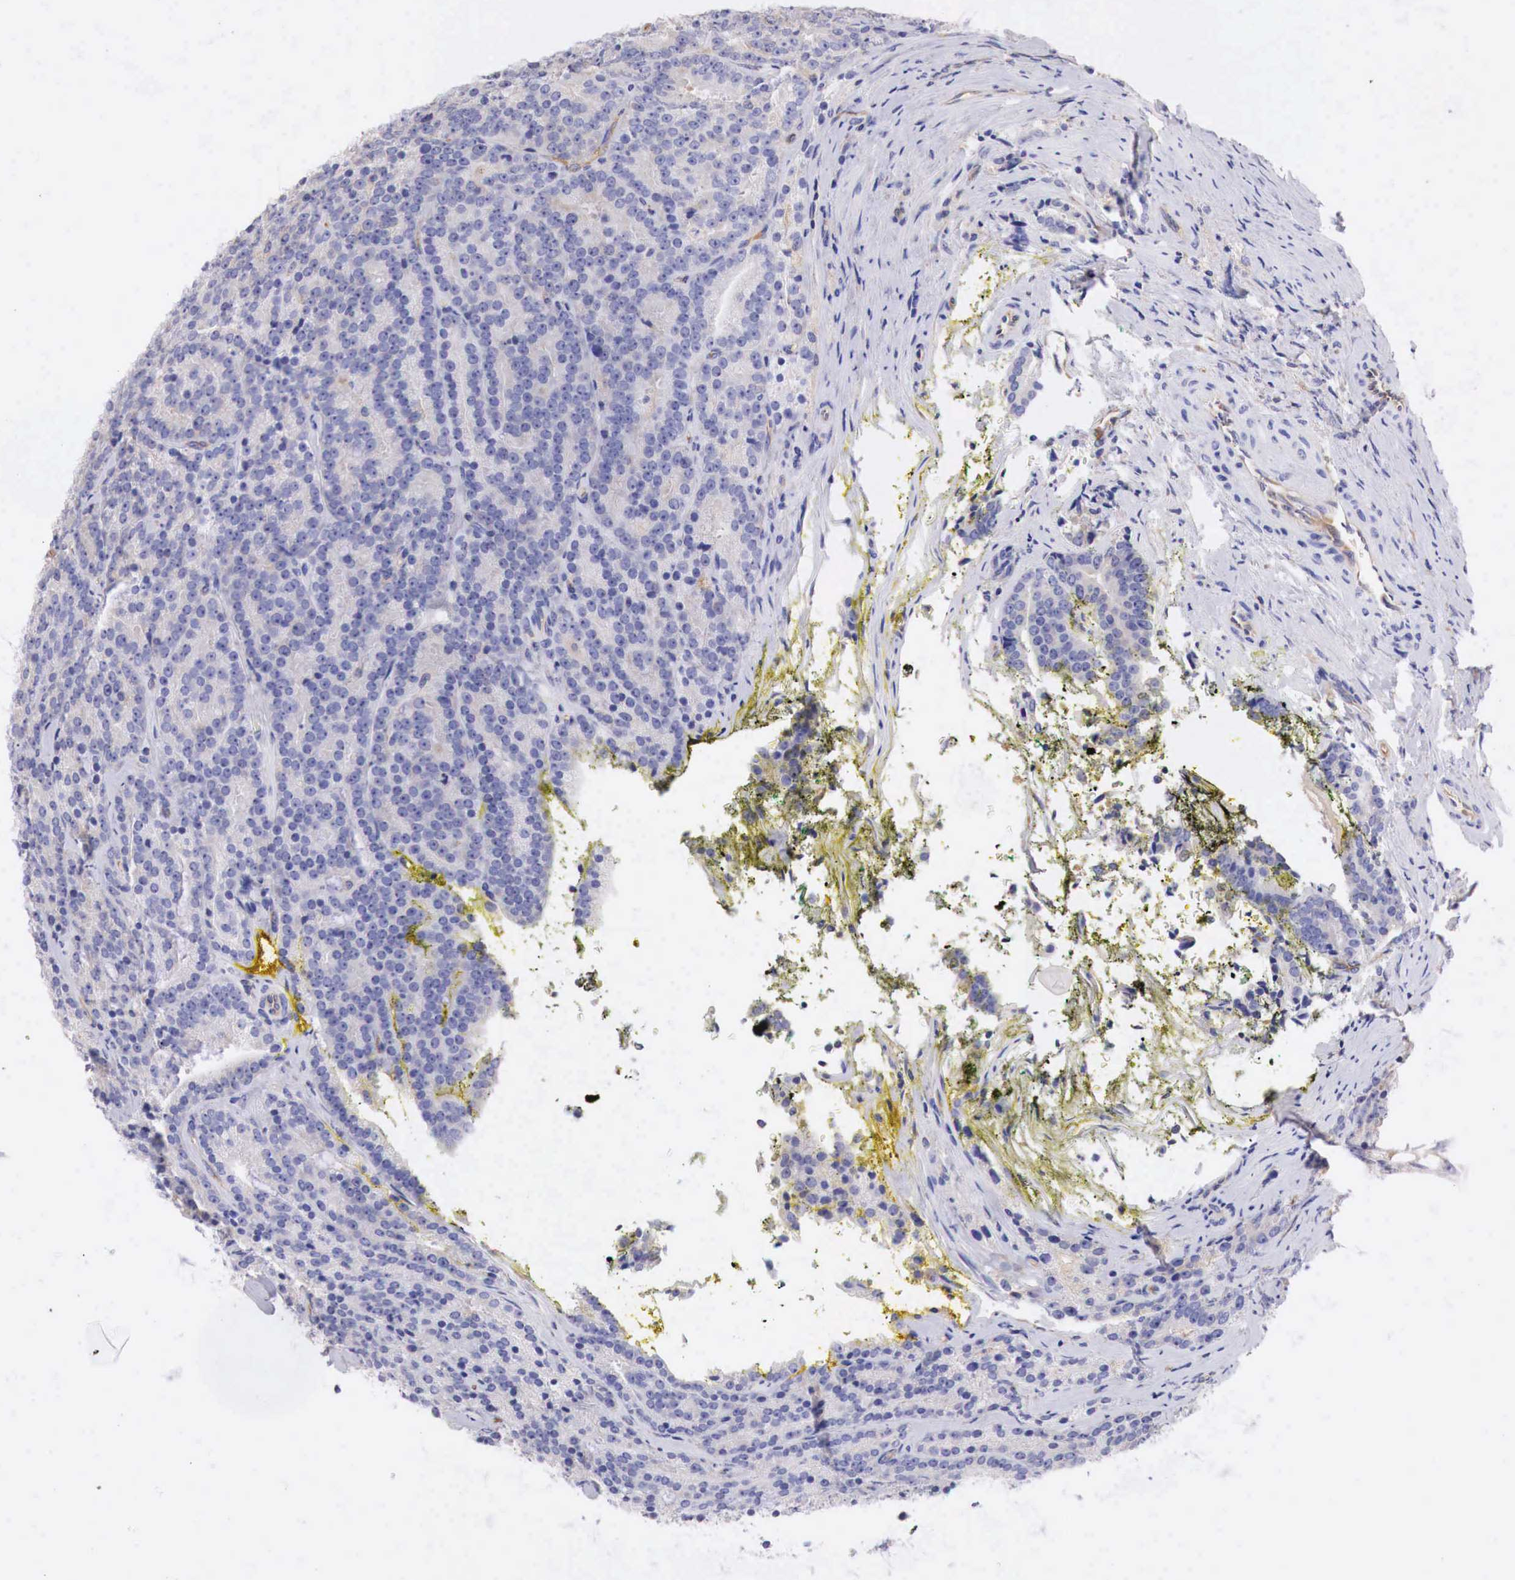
{"staining": {"intensity": "negative", "quantity": "none", "location": "none"}, "tissue": "prostate cancer", "cell_type": "Tumor cells", "image_type": "cancer", "snomed": [{"axis": "morphology", "description": "Adenocarcinoma, Medium grade"}, {"axis": "topography", "description": "Prostate"}], "caption": "Immunohistochemical staining of adenocarcinoma (medium-grade) (prostate) reveals no significant positivity in tumor cells. (DAB (3,3'-diaminobenzidine) immunohistochemistry (IHC), high magnification).", "gene": "RDX", "patient": {"sex": "male", "age": 65}}